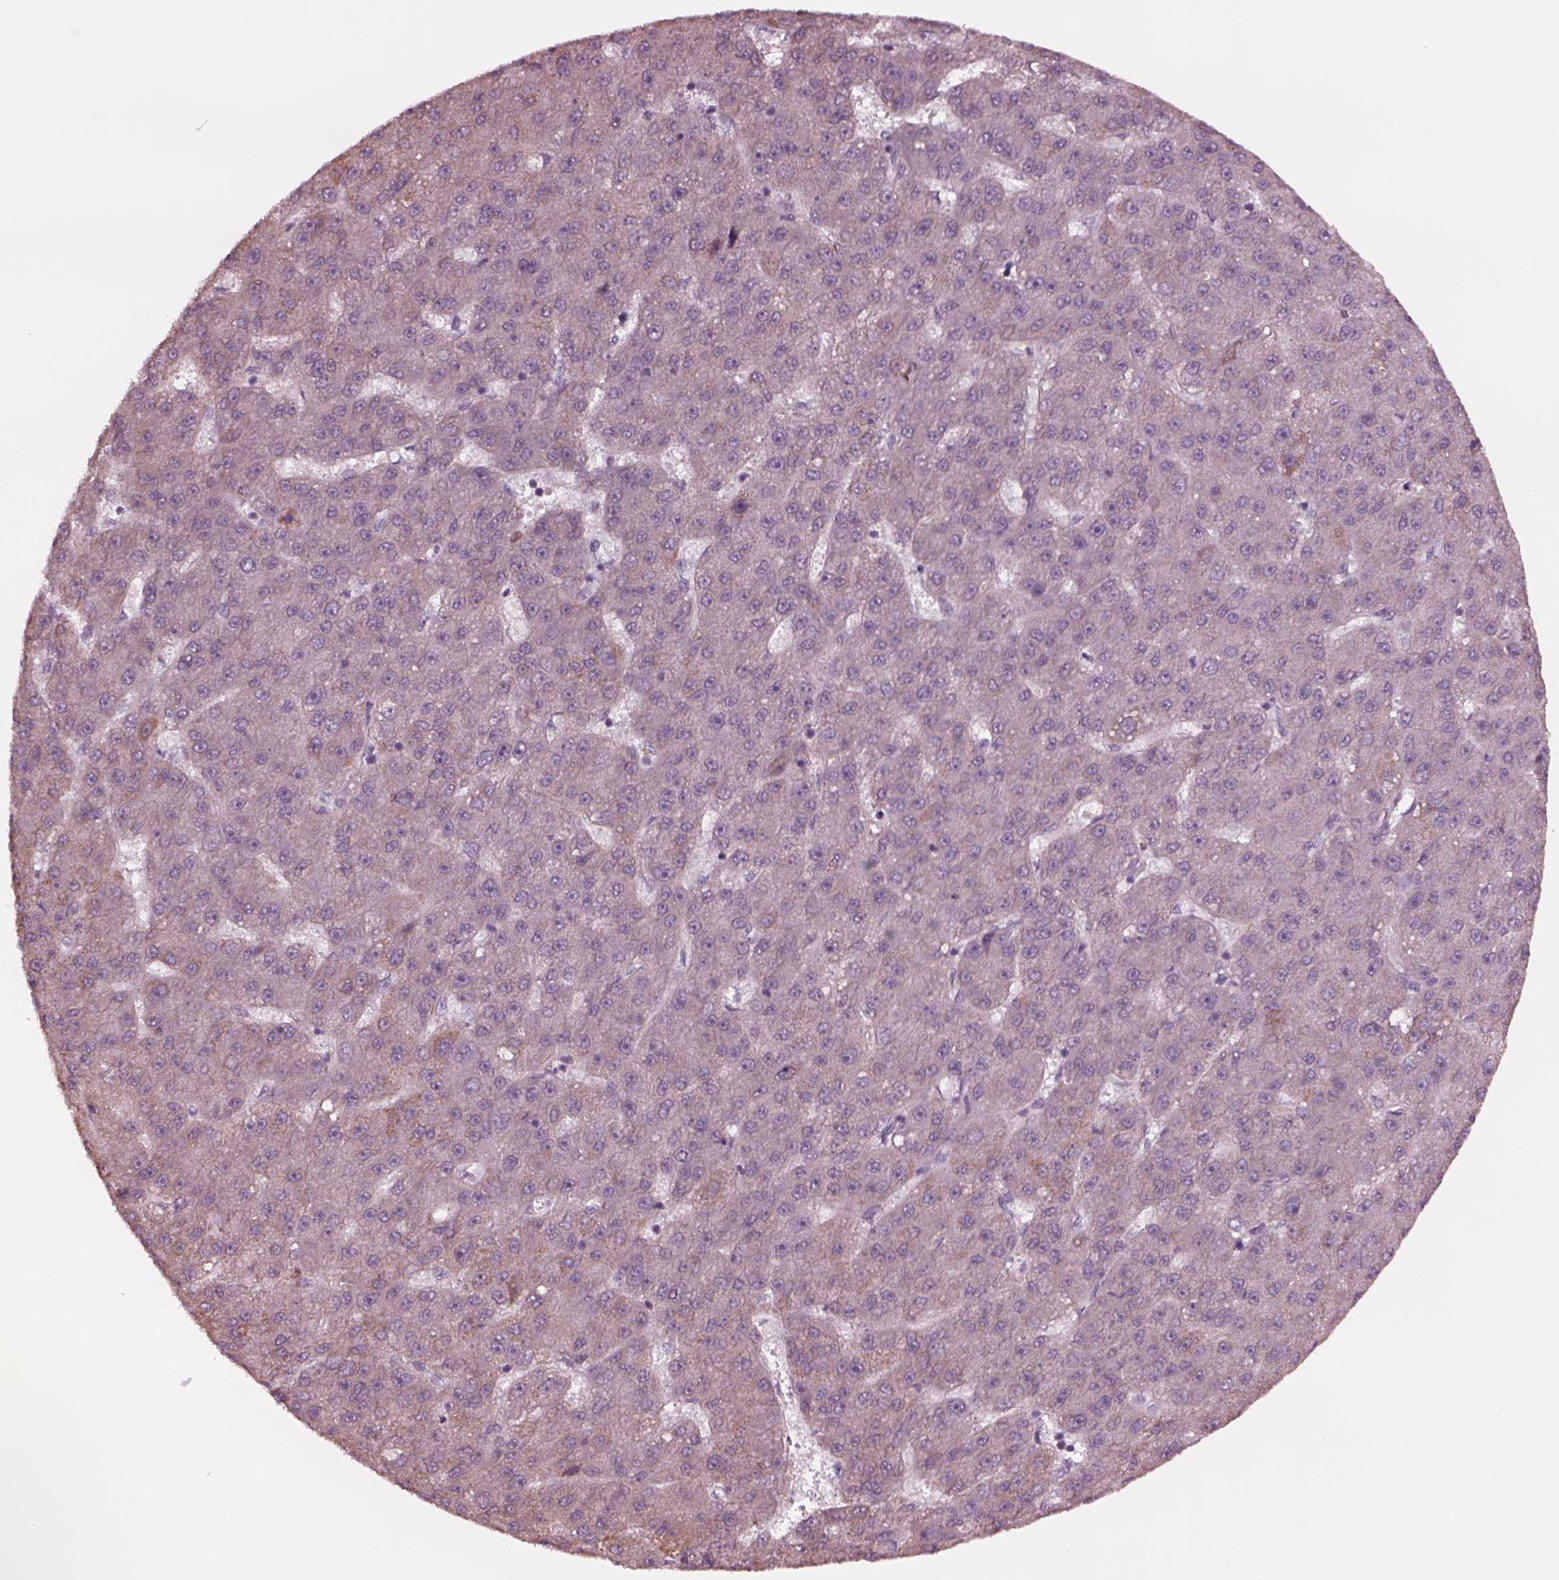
{"staining": {"intensity": "moderate", "quantity": "25%-75%", "location": "cytoplasmic/membranous"}, "tissue": "liver cancer", "cell_type": "Tumor cells", "image_type": "cancer", "snomed": [{"axis": "morphology", "description": "Carcinoma, Hepatocellular, NOS"}, {"axis": "topography", "description": "Liver"}], "caption": "DAB (3,3'-diaminobenzidine) immunohistochemical staining of human hepatocellular carcinoma (liver) demonstrates moderate cytoplasmic/membranous protein expression in about 25%-75% of tumor cells. The staining was performed using DAB, with brown indicating positive protein expression. Nuclei are stained blue with hematoxylin.", "gene": "CELSR3", "patient": {"sex": "male", "age": 67}}